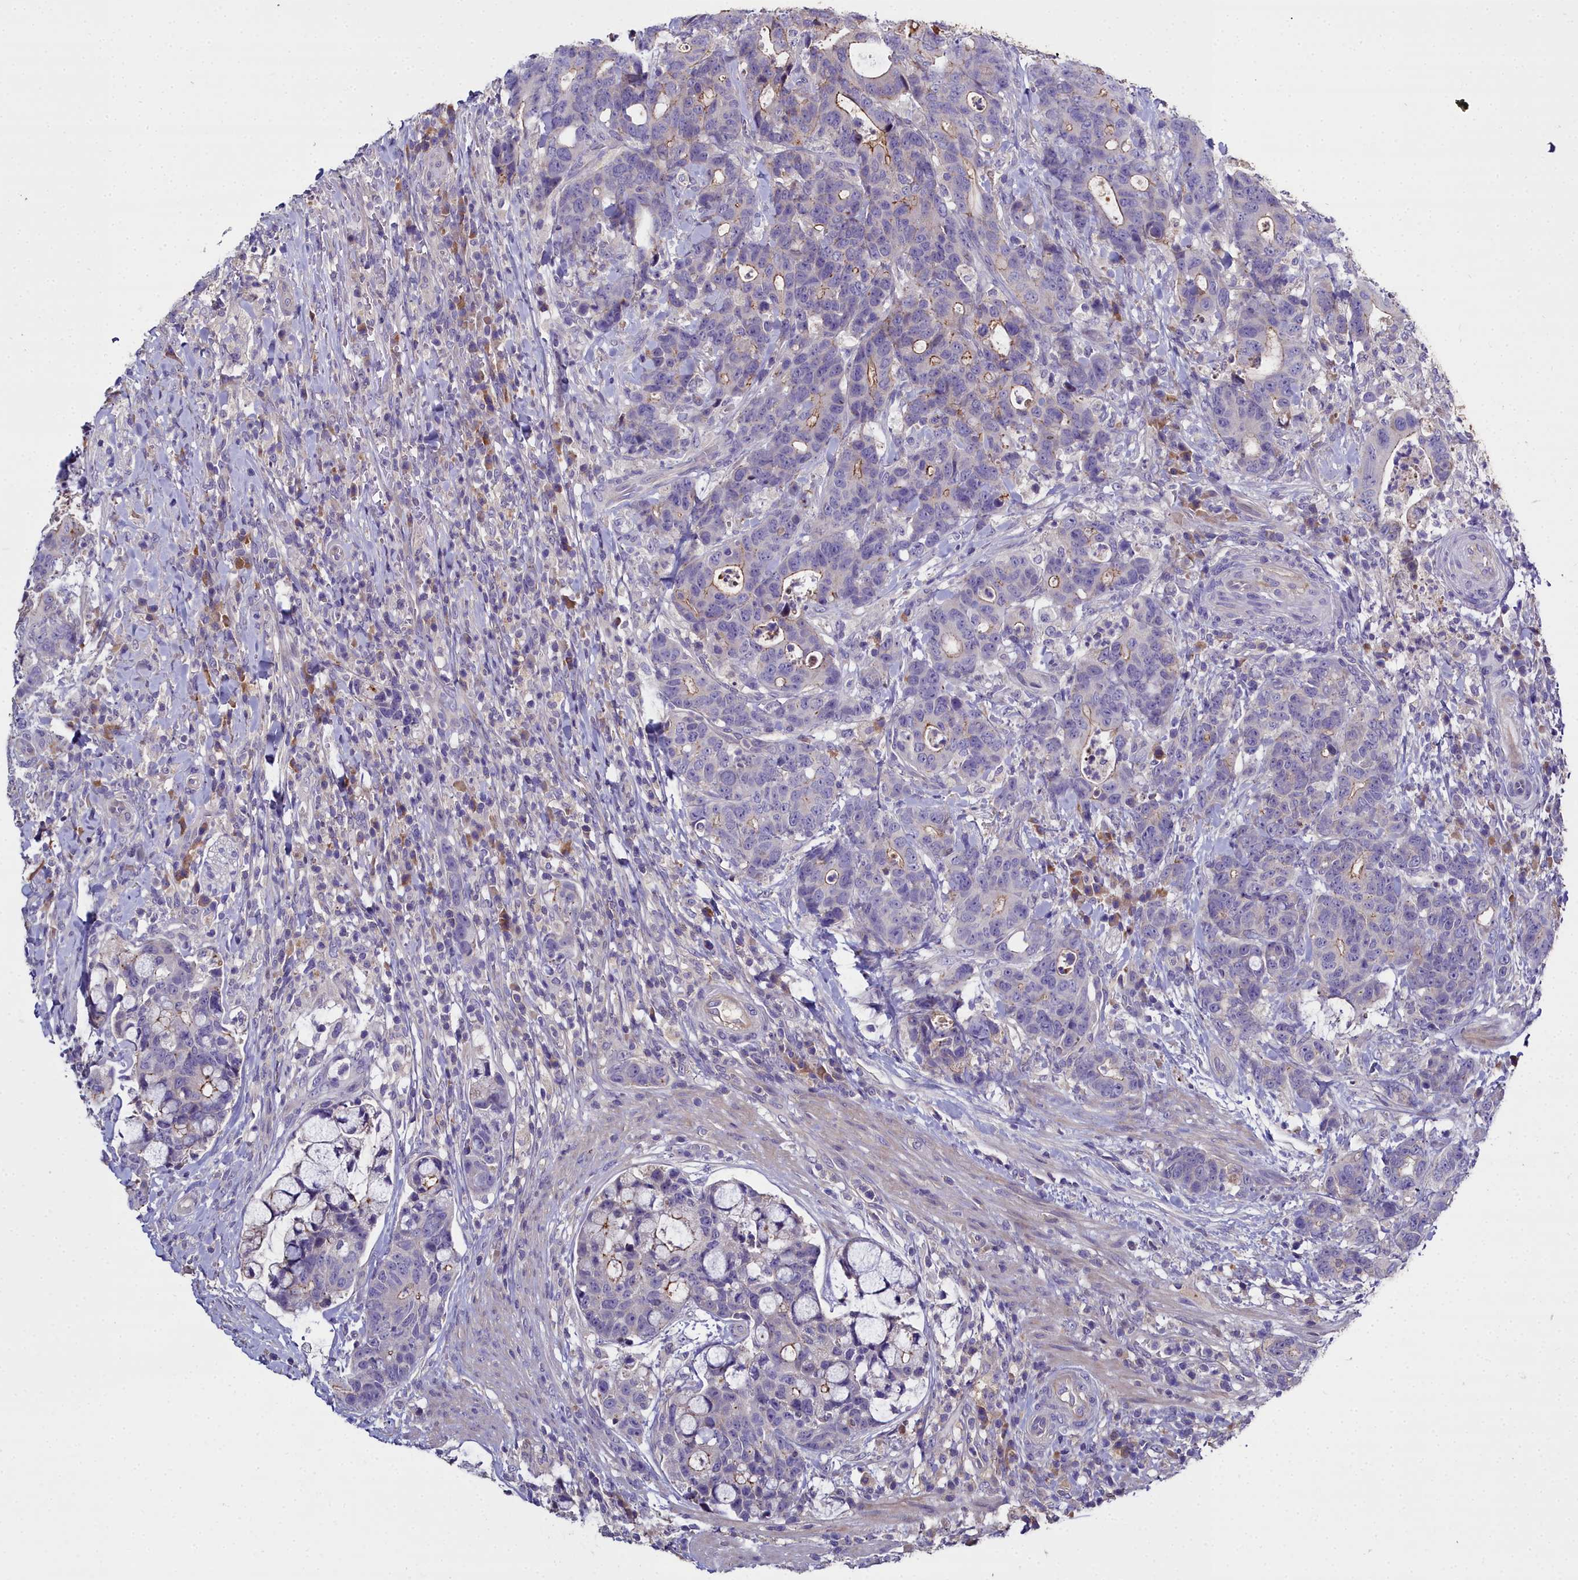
{"staining": {"intensity": "moderate", "quantity": "<25%", "location": "cytoplasmic/membranous"}, "tissue": "colorectal cancer", "cell_type": "Tumor cells", "image_type": "cancer", "snomed": [{"axis": "morphology", "description": "Adenocarcinoma, NOS"}, {"axis": "topography", "description": "Colon"}], "caption": "Tumor cells exhibit low levels of moderate cytoplasmic/membranous expression in approximately <25% of cells in colorectal adenocarcinoma.", "gene": "NT5M", "patient": {"sex": "female", "age": 82}}